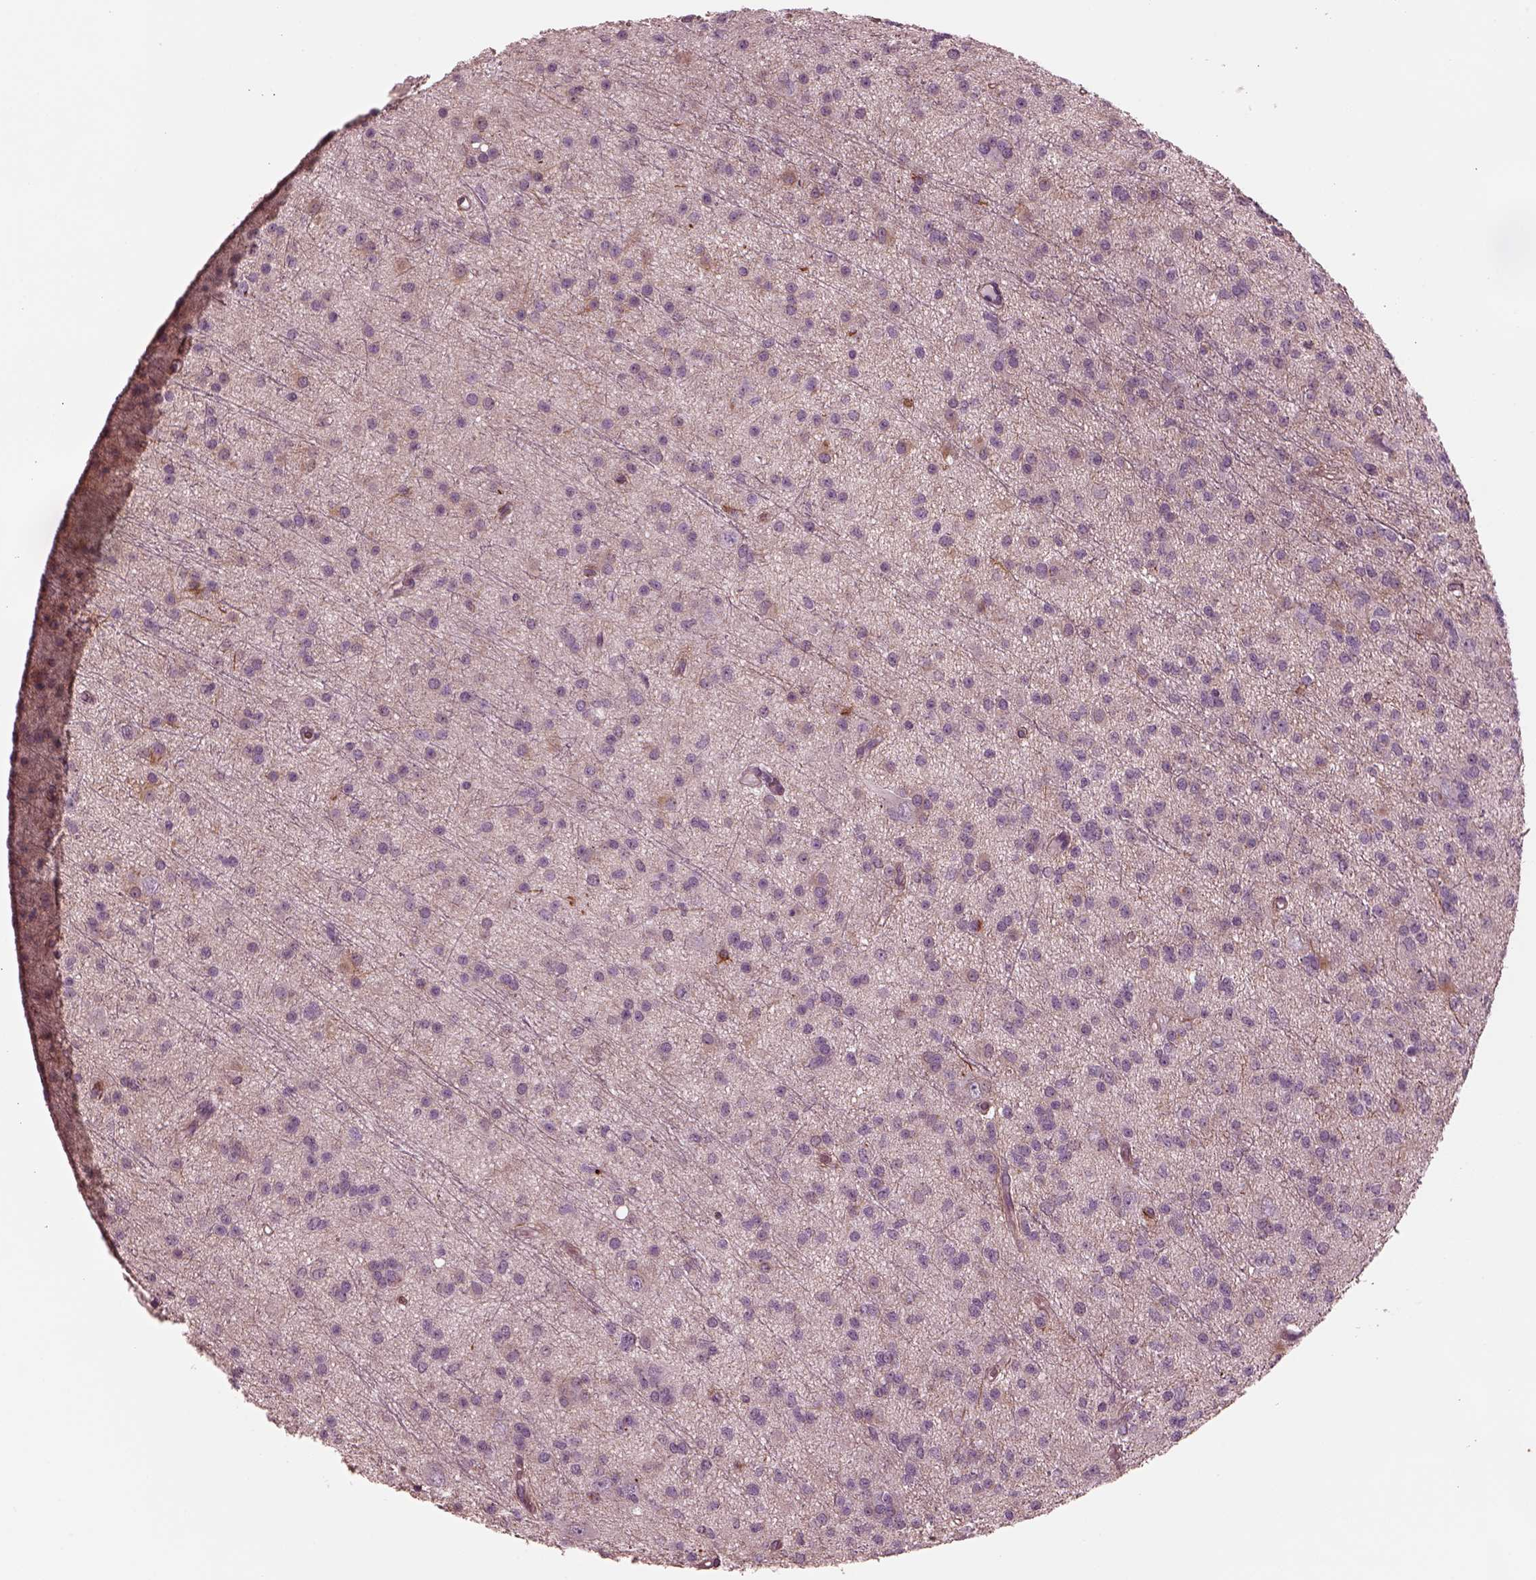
{"staining": {"intensity": "negative", "quantity": "none", "location": "none"}, "tissue": "glioma", "cell_type": "Tumor cells", "image_type": "cancer", "snomed": [{"axis": "morphology", "description": "Glioma, malignant, Low grade"}, {"axis": "topography", "description": "Brain"}], "caption": "Glioma was stained to show a protein in brown. There is no significant positivity in tumor cells.", "gene": "KIF6", "patient": {"sex": "male", "age": 27}}